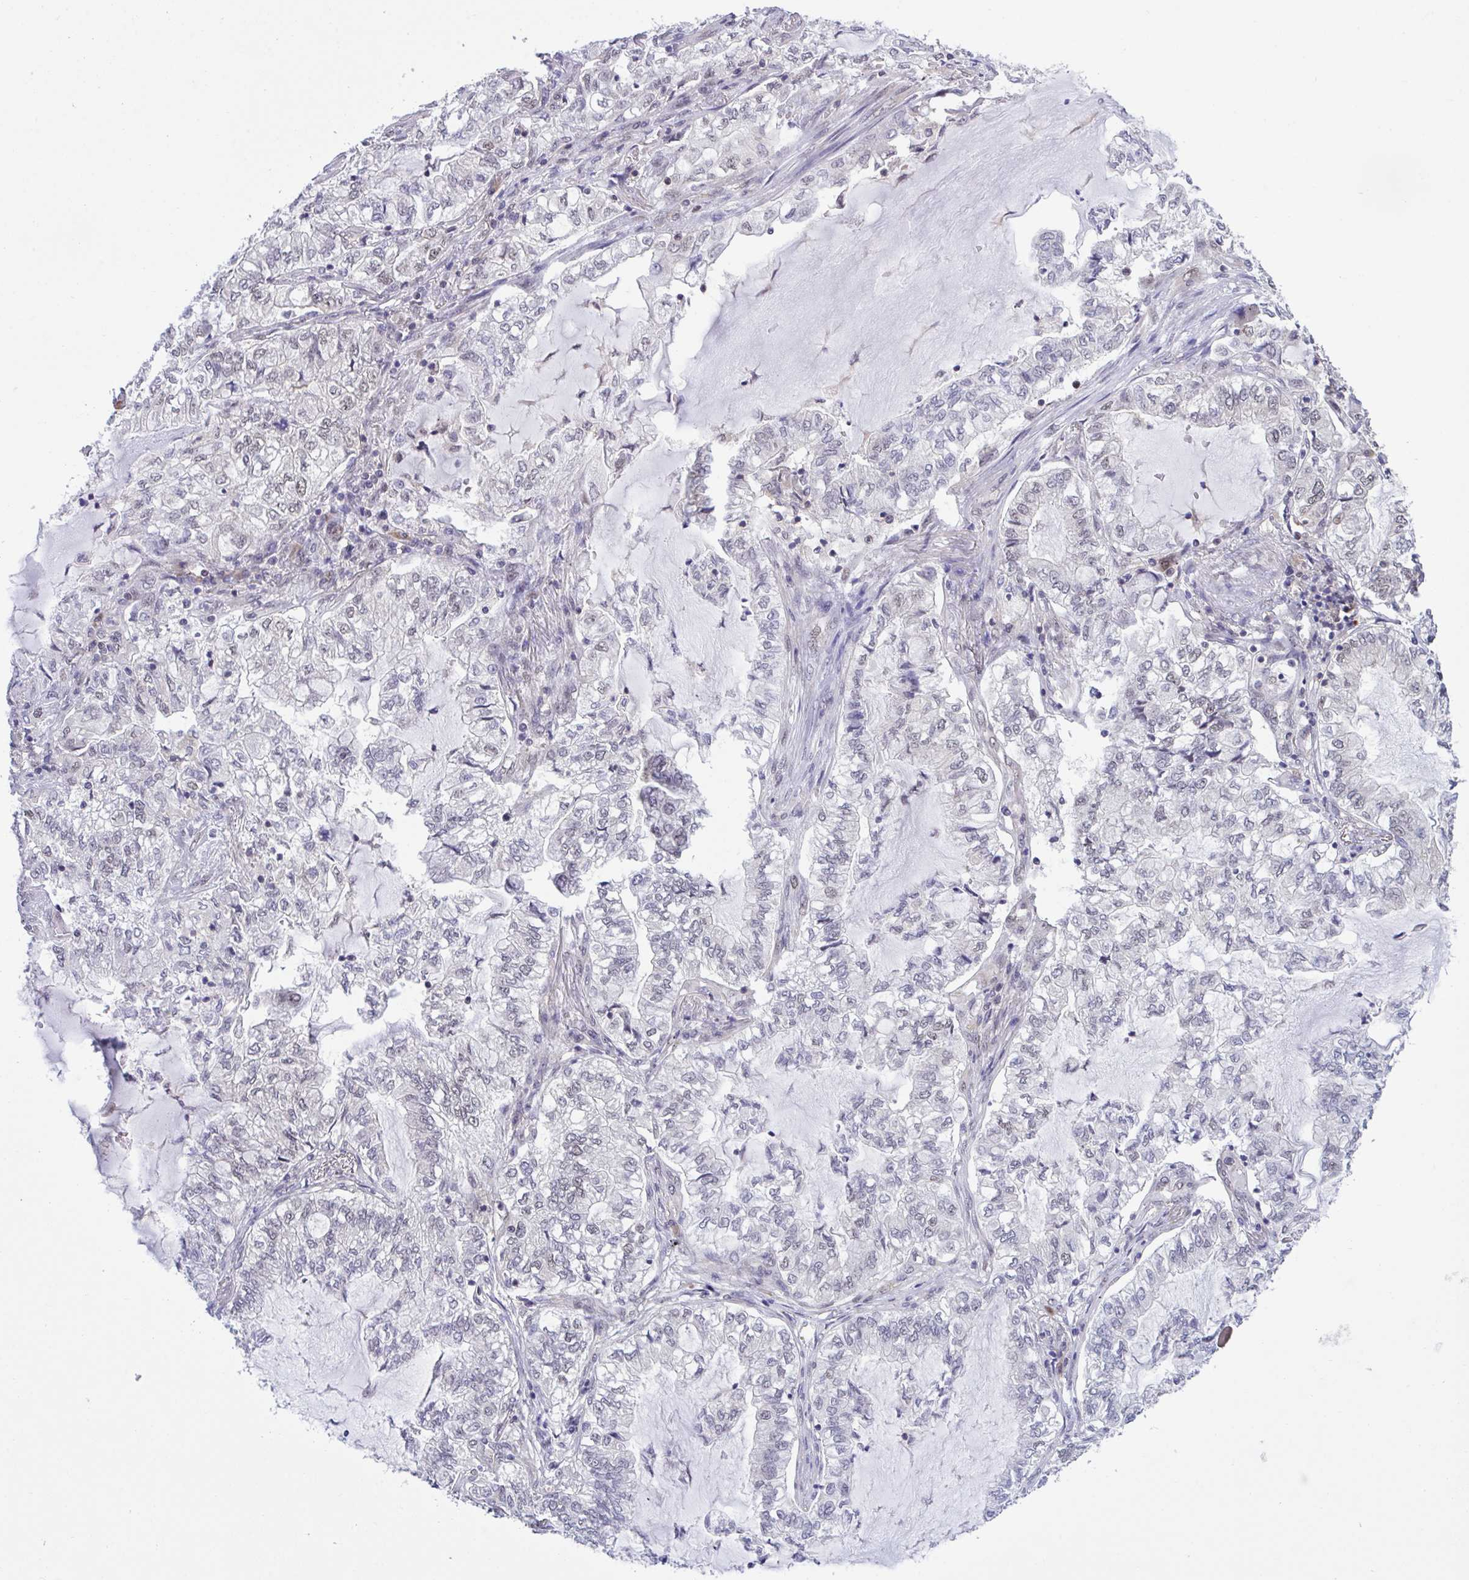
{"staining": {"intensity": "moderate", "quantity": "<25%", "location": "nuclear"}, "tissue": "lung cancer", "cell_type": "Tumor cells", "image_type": "cancer", "snomed": [{"axis": "morphology", "description": "Adenocarcinoma, NOS"}, {"axis": "topography", "description": "Lymph node"}, {"axis": "topography", "description": "Lung"}], "caption": "Lung cancer tissue shows moderate nuclear positivity in about <25% of tumor cells", "gene": "ZNF444", "patient": {"sex": "male", "age": 66}}